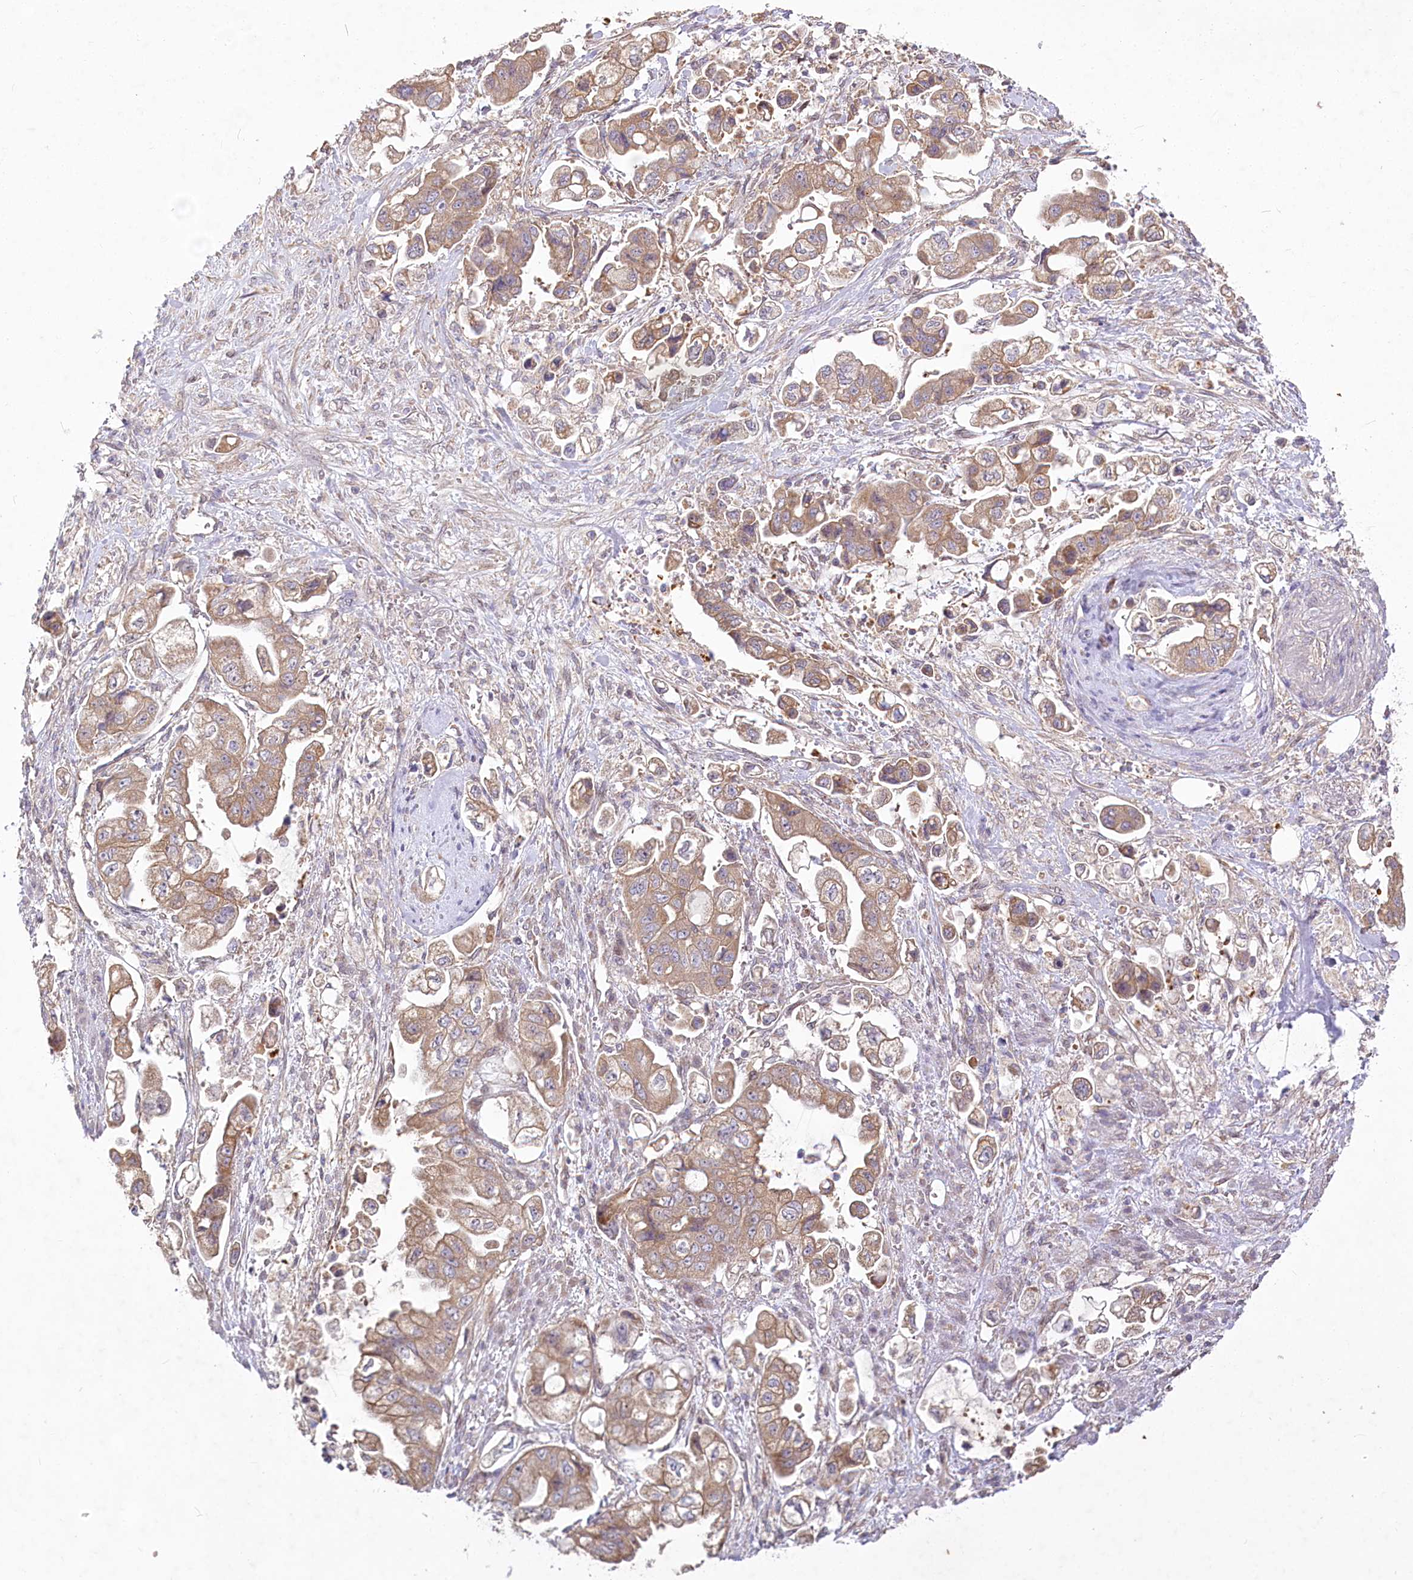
{"staining": {"intensity": "moderate", "quantity": ">75%", "location": "cytoplasmic/membranous"}, "tissue": "stomach cancer", "cell_type": "Tumor cells", "image_type": "cancer", "snomed": [{"axis": "morphology", "description": "Adenocarcinoma, NOS"}, {"axis": "topography", "description": "Stomach"}], "caption": "Adenocarcinoma (stomach) was stained to show a protein in brown. There is medium levels of moderate cytoplasmic/membranous expression in about >75% of tumor cells.", "gene": "PYROXD1", "patient": {"sex": "male", "age": 62}}